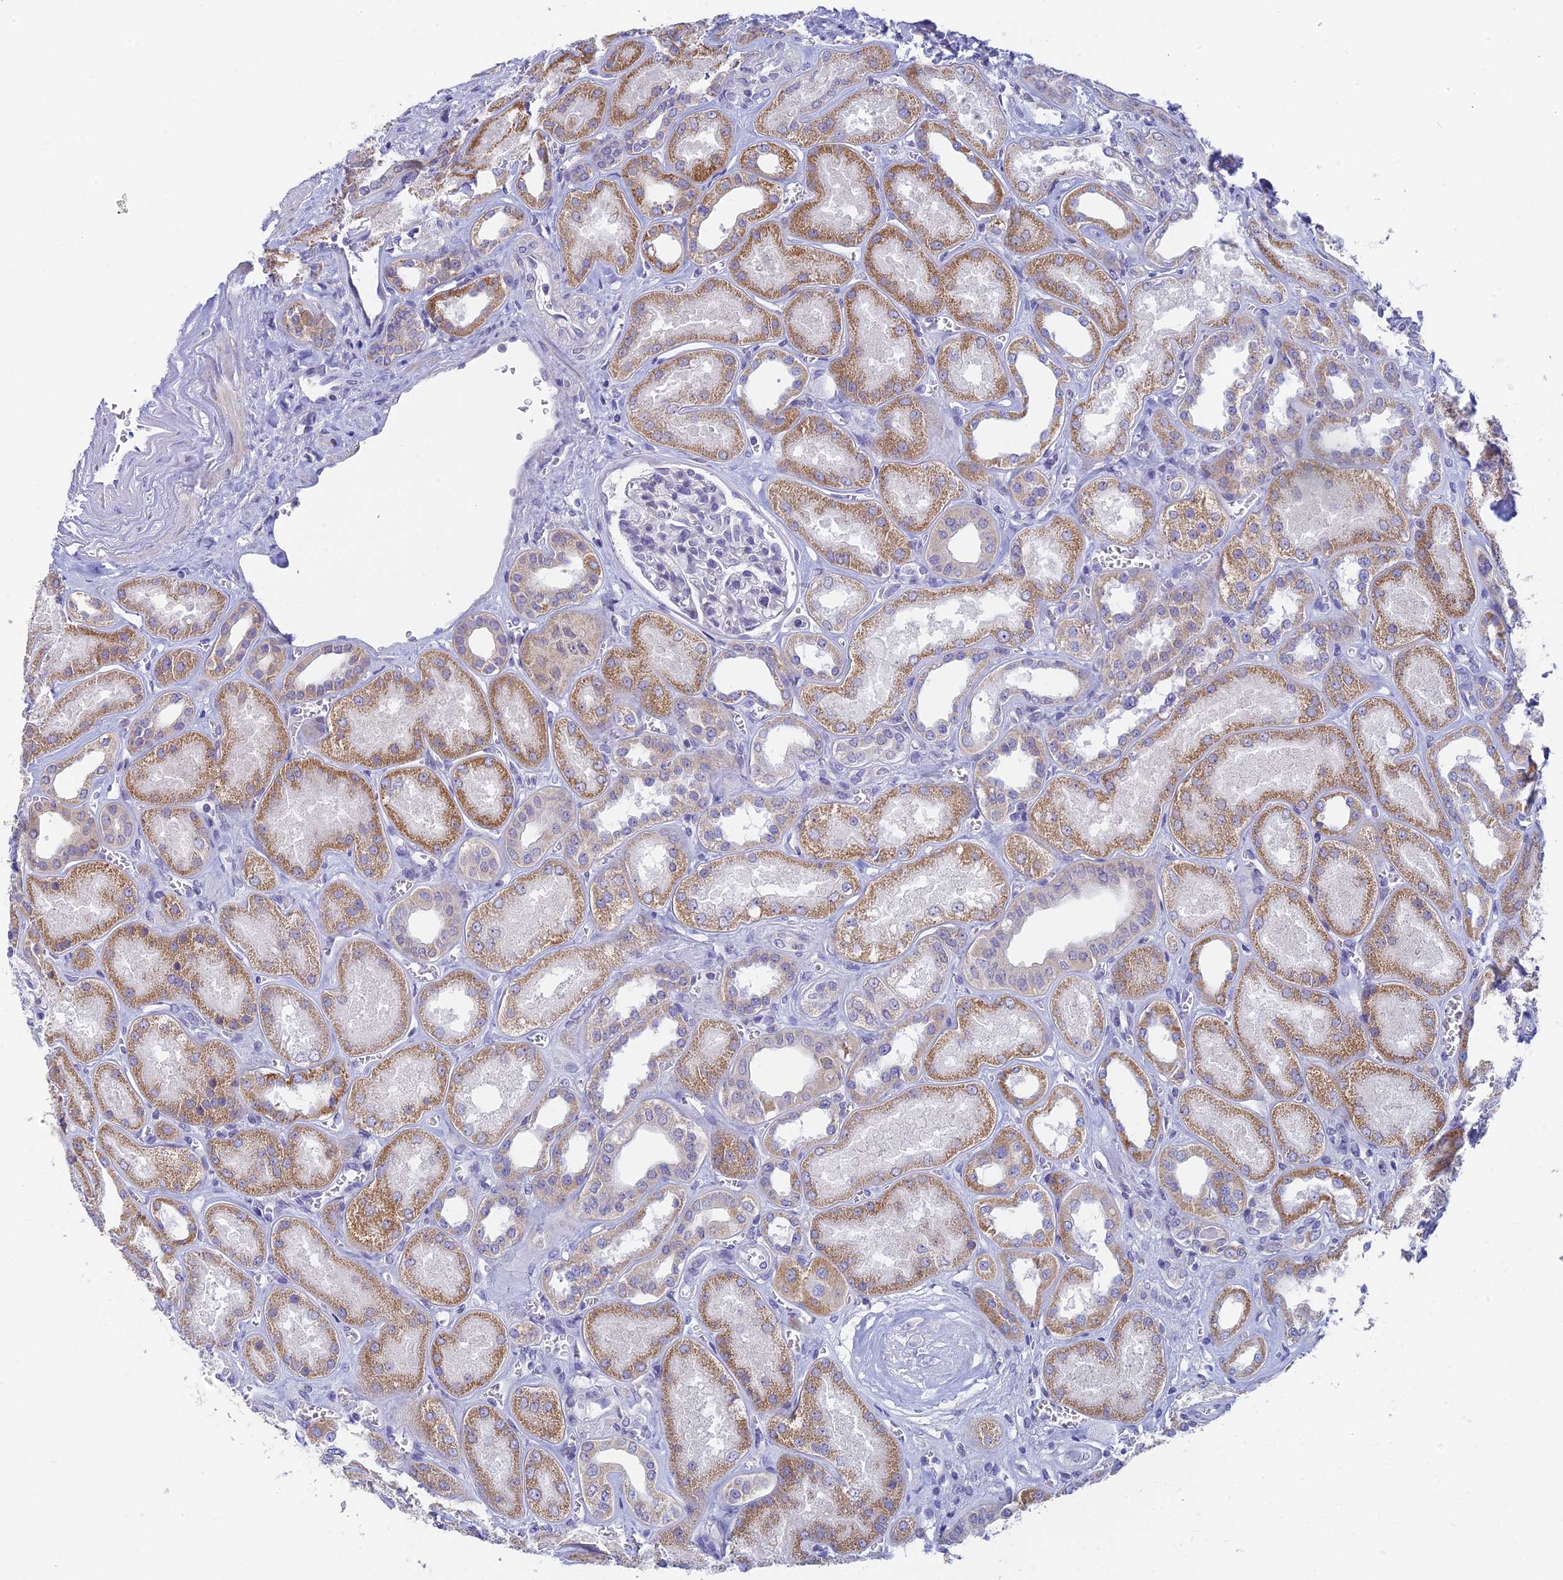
{"staining": {"intensity": "negative", "quantity": "none", "location": "none"}, "tissue": "kidney", "cell_type": "Cells in glomeruli", "image_type": "normal", "snomed": [{"axis": "morphology", "description": "Normal tissue, NOS"}, {"axis": "morphology", "description": "Adenocarcinoma, NOS"}, {"axis": "topography", "description": "Kidney"}], "caption": "The image demonstrates no significant expression in cells in glomeruli of kidney. (DAB (3,3'-diaminobenzidine) immunohistochemistry with hematoxylin counter stain).", "gene": "REXO5", "patient": {"sex": "female", "age": 68}}